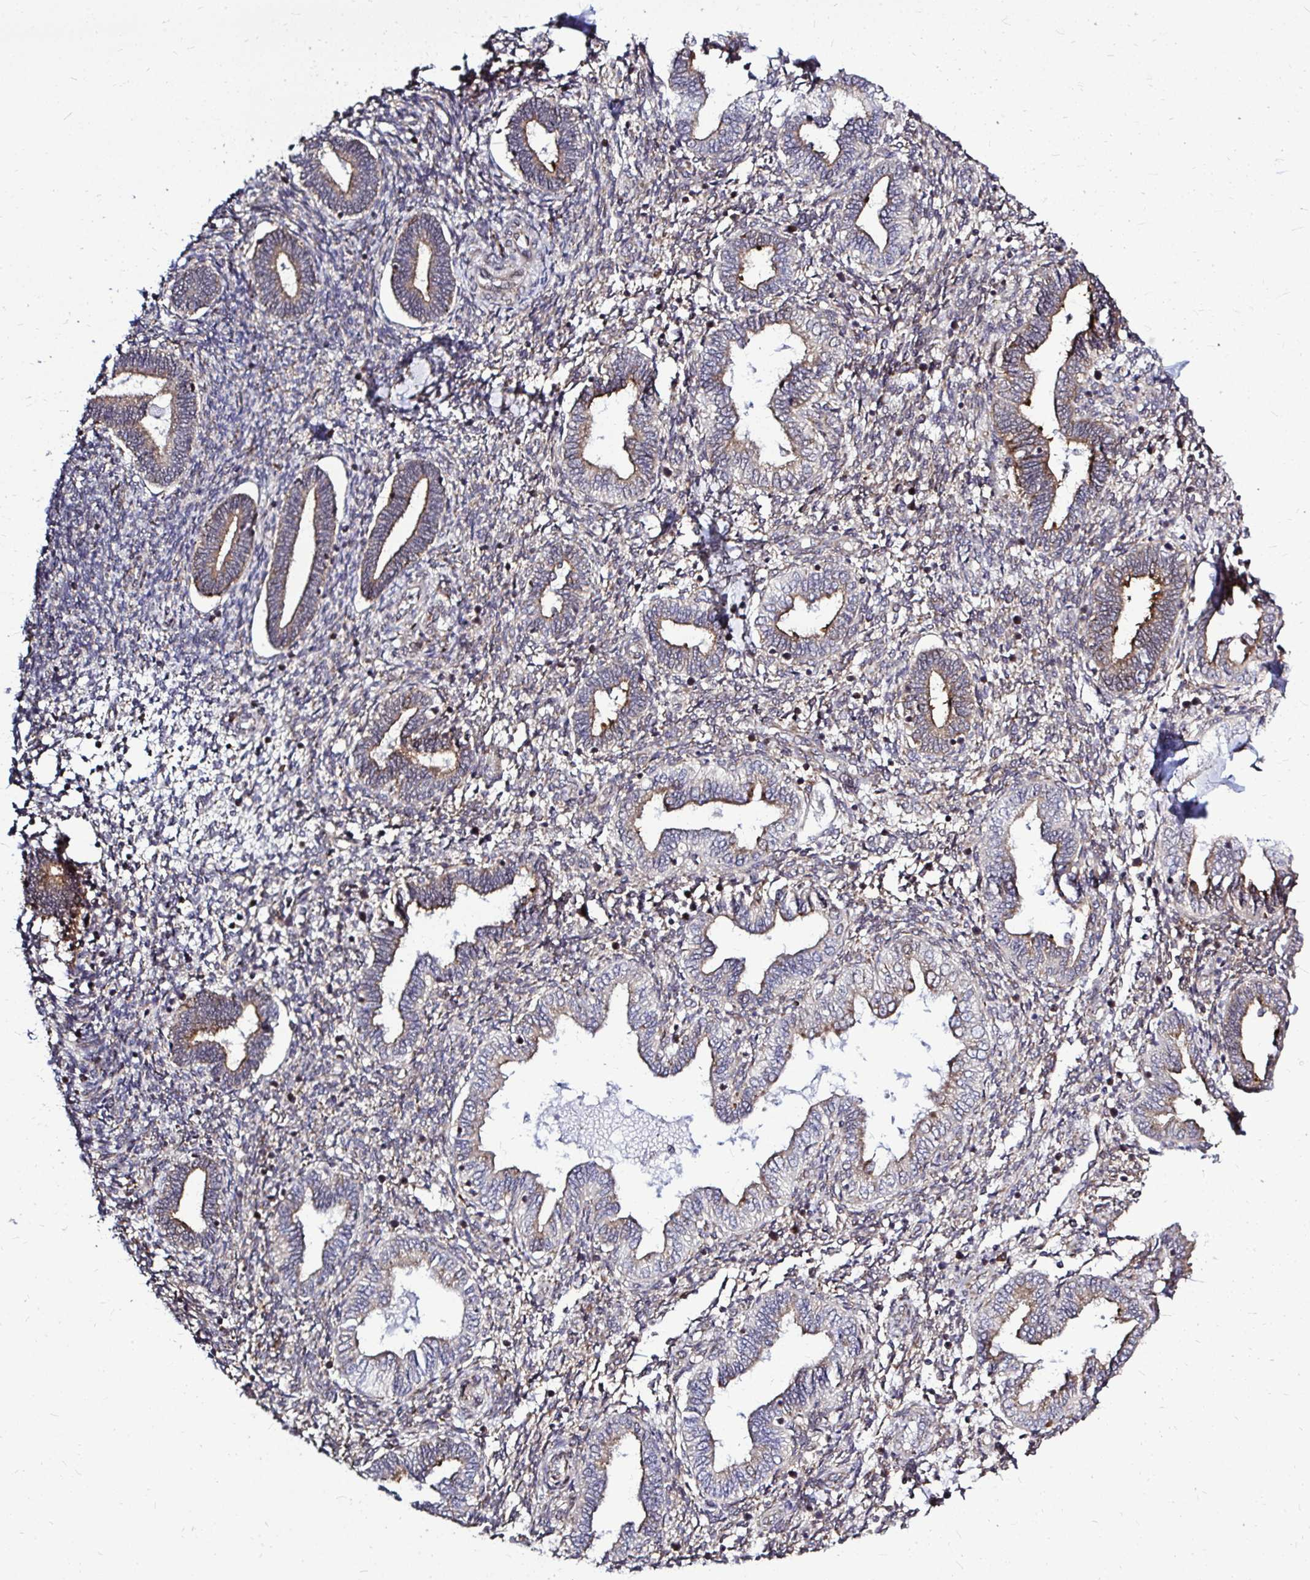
{"staining": {"intensity": "weak", "quantity": "25%-75%", "location": "cytoplasmic/membranous"}, "tissue": "endometrium", "cell_type": "Cells in endometrial stroma", "image_type": "normal", "snomed": [{"axis": "morphology", "description": "Normal tissue, NOS"}, {"axis": "topography", "description": "Endometrium"}], "caption": "The photomicrograph reveals a brown stain indicating the presence of a protein in the cytoplasmic/membranous of cells in endometrial stroma in endometrium.", "gene": "FMR1", "patient": {"sex": "female", "age": 42}}